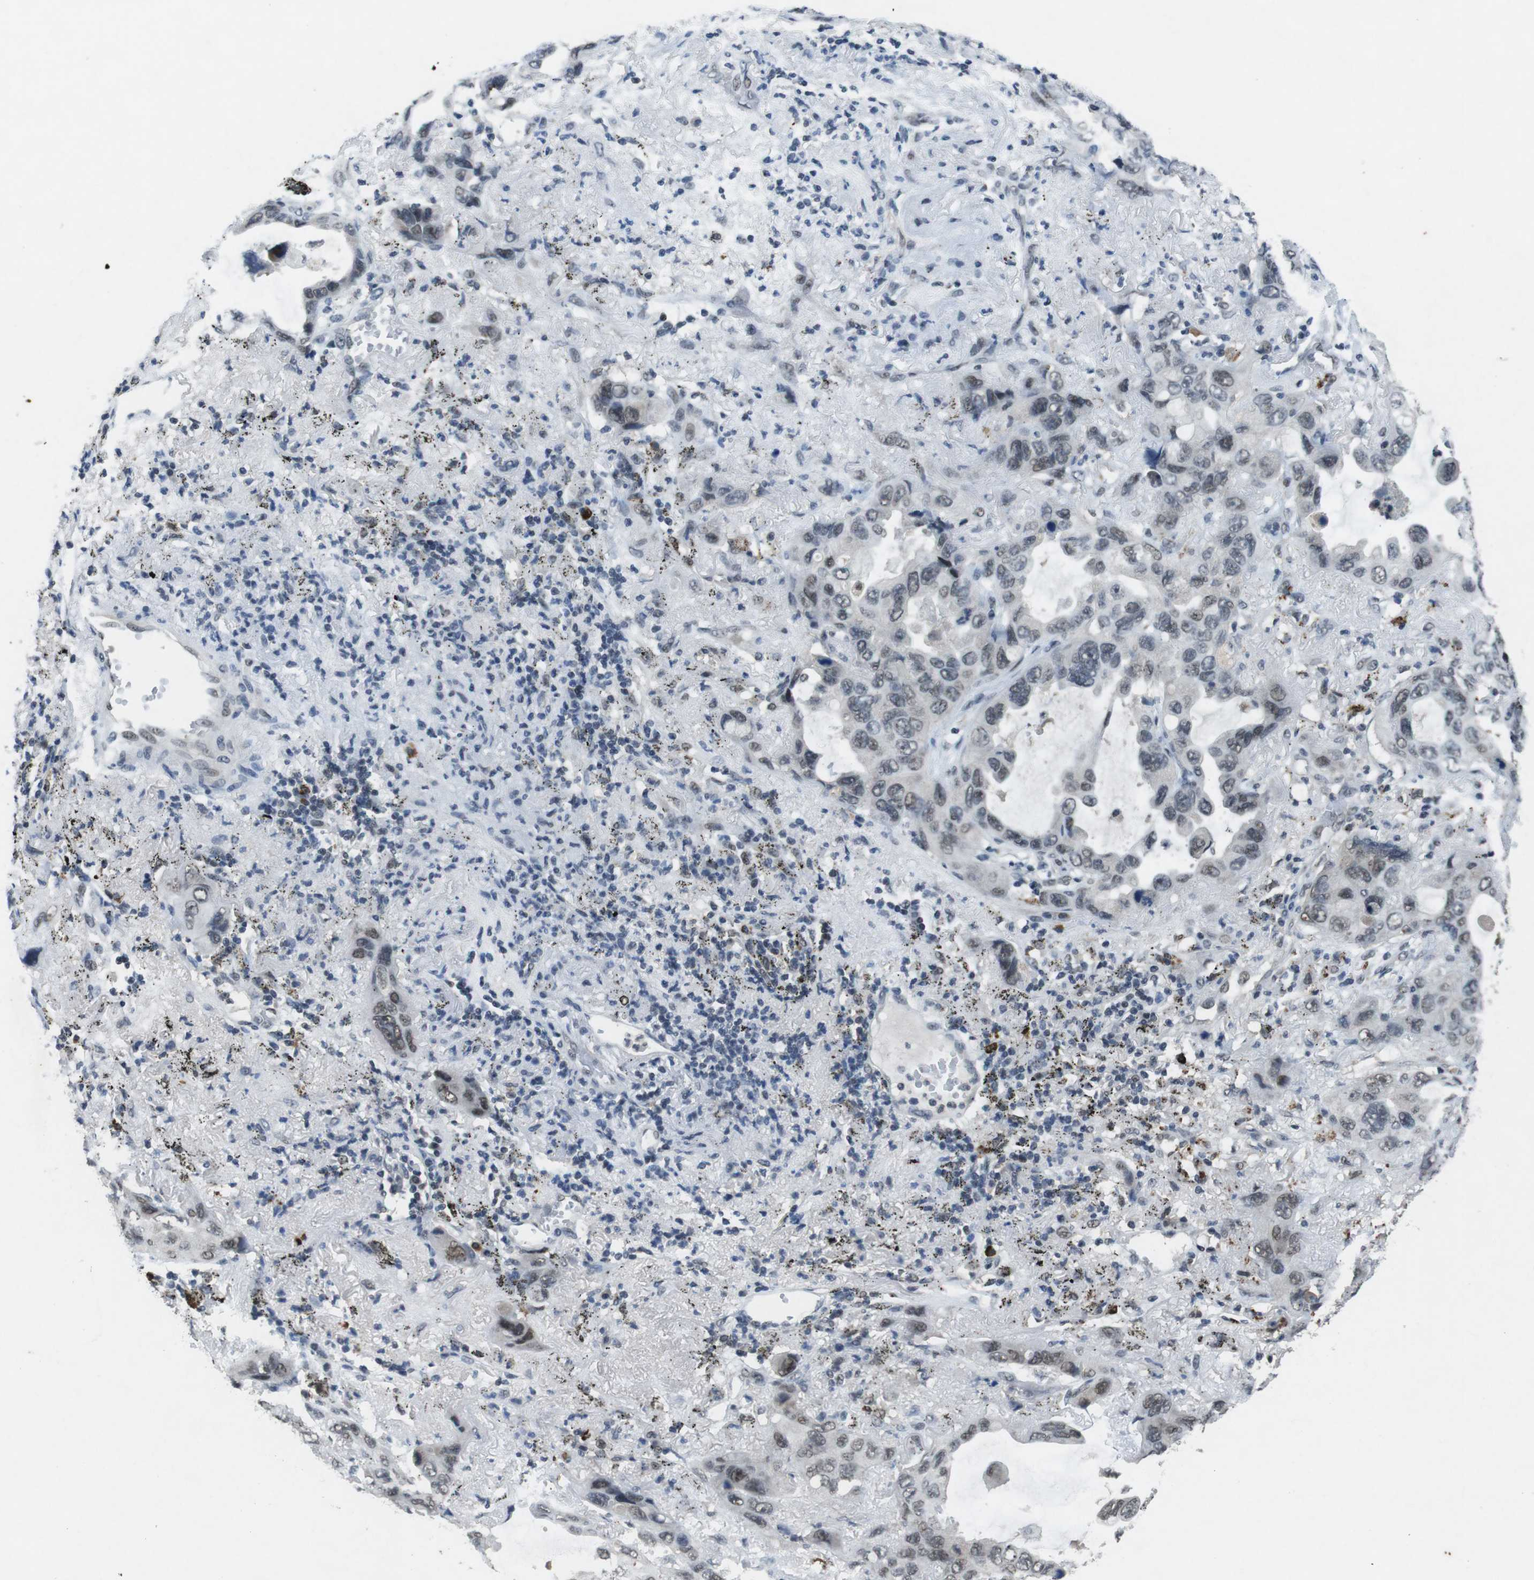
{"staining": {"intensity": "weak", "quantity": "<25%", "location": "nuclear"}, "tissue": "lung cancer", "cell_type": "Tumor cells", "image_type": "cancer", "snomed": [{"axis": "morphology", "description": "Squamous cell carcinoma, NOS"}, {"axis": "topography", "description": "Lung"}], "caption": "Immunohistochemical staining of lung cancer displays no significant expression in tumor cells.", "gene": "USP7", "patient": {"sex": "female", "age": 73}}